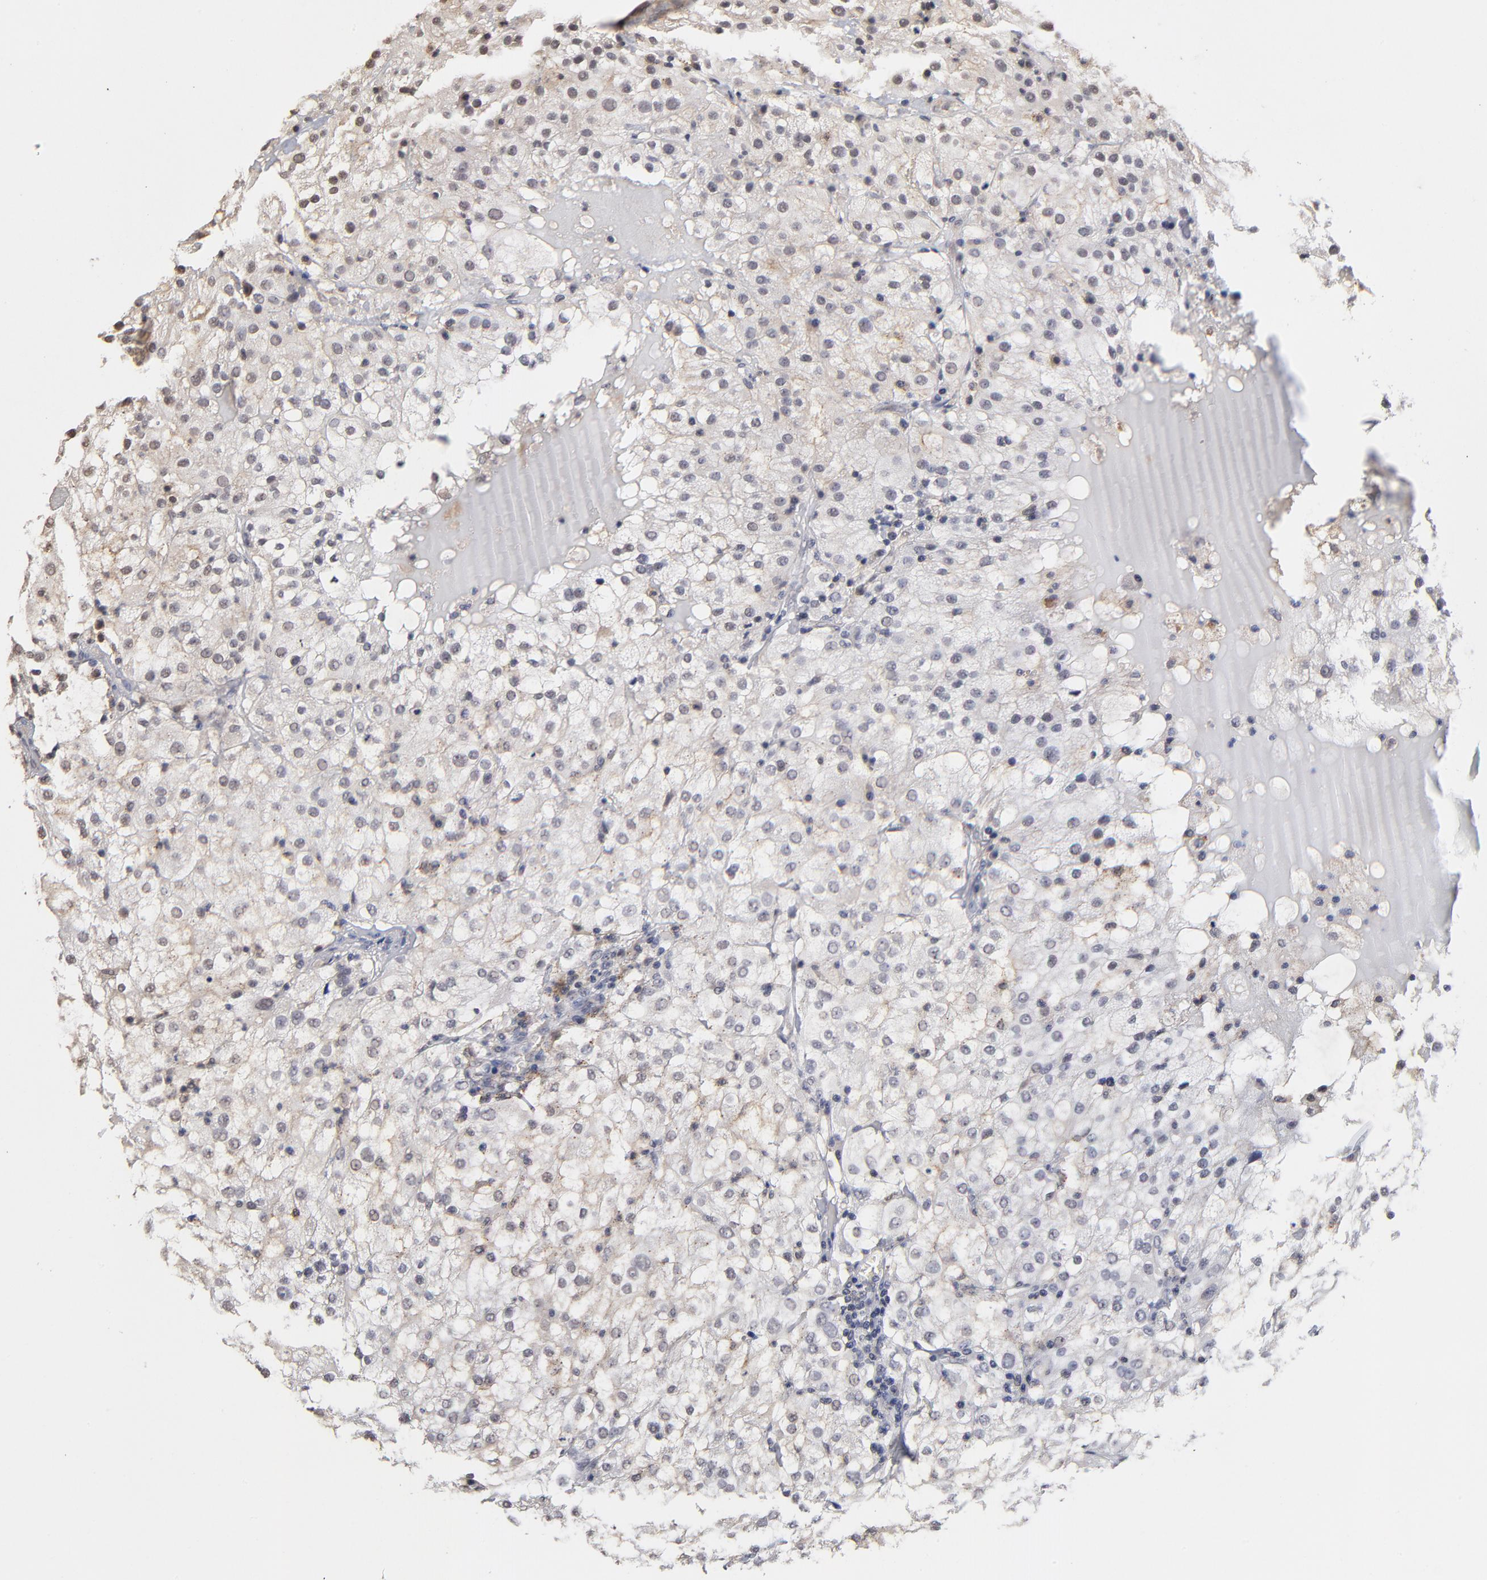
{"staining": {"intensity": "negative", "quantity": "none", "location": "none"}, "tissue": "renal cancer", "cell_type": "Tumor cells", "image_type": "cancer", "snomed": [{"axis": "morphology", "description": "Adenocarcinoma, NOS"}, {"axis": "topography", "description": "Kidney"}], "caption": "This is an immunohistochemistry histopathology image of renal adenocarcinoma. There is no expression in tumor cells.", "gene": "ASB8", "patient": {"sex": "male", "age": 59}}